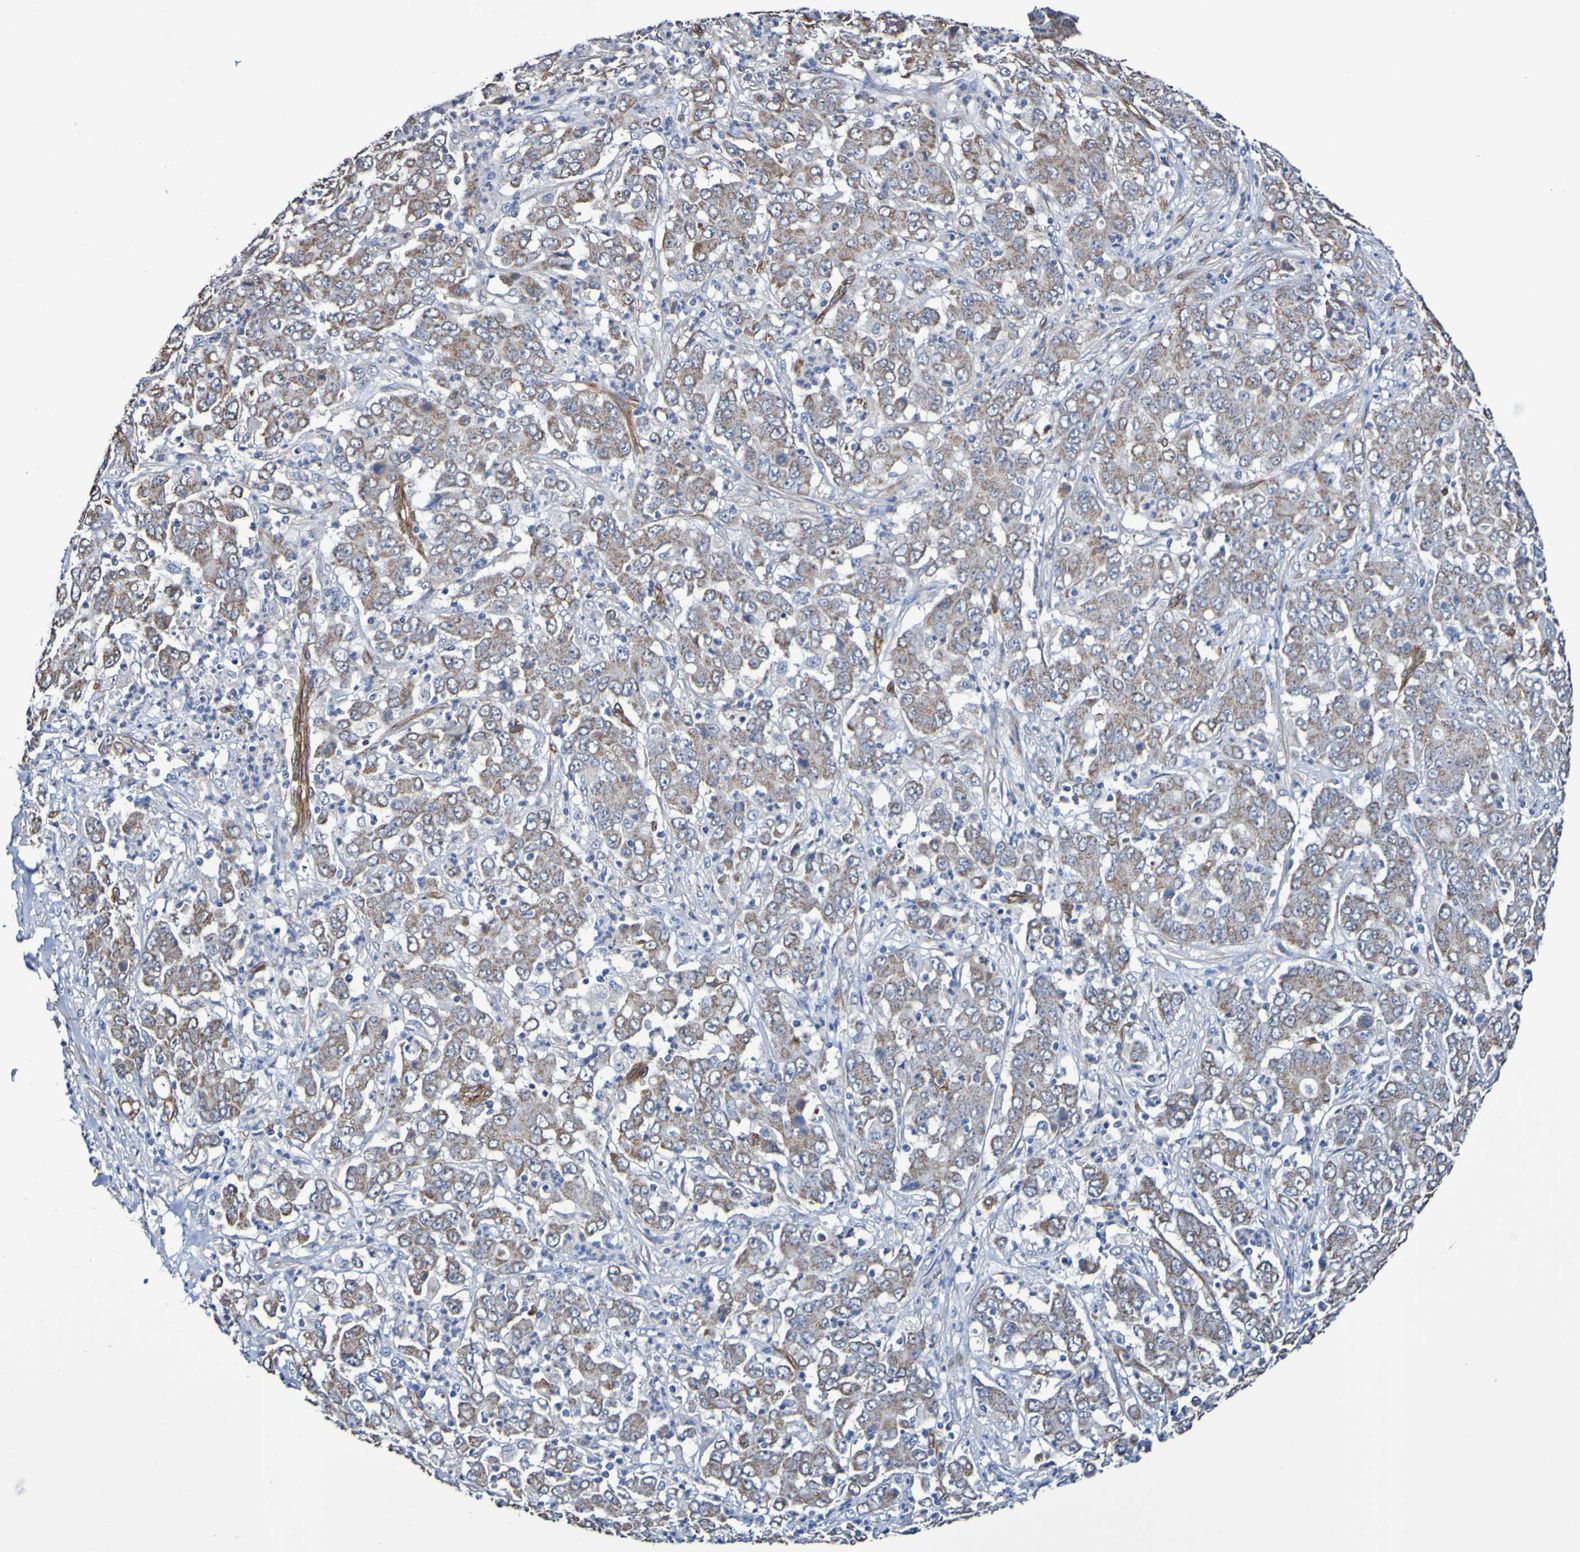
{"staining": {"intensity": "moderate", "quantity": "25%-75%", "location": "cytoplasmic/membranous"}, "tissue": "stomach cancer", "cell_type": "Tumor cells", "image_type": "cancer", "snomed": [{"axis": "morphology", "description": "Adenocarcinoma, NOS"}, {"axis": "topography", "description": "Stomach, lower"}], "caption": "Tumor cells demonstrate medium levels of moderate cytoplasmic/membranous expression in approximately 25%-75% of cells in human stomach cancer (adenocarcinoma). Immunohistochemistry (ihc) stains the protein of interest in brown and the nuclei are stained blue.", "gene": "ELMOD3", "patient": {"sex": "female", "age": 71}}